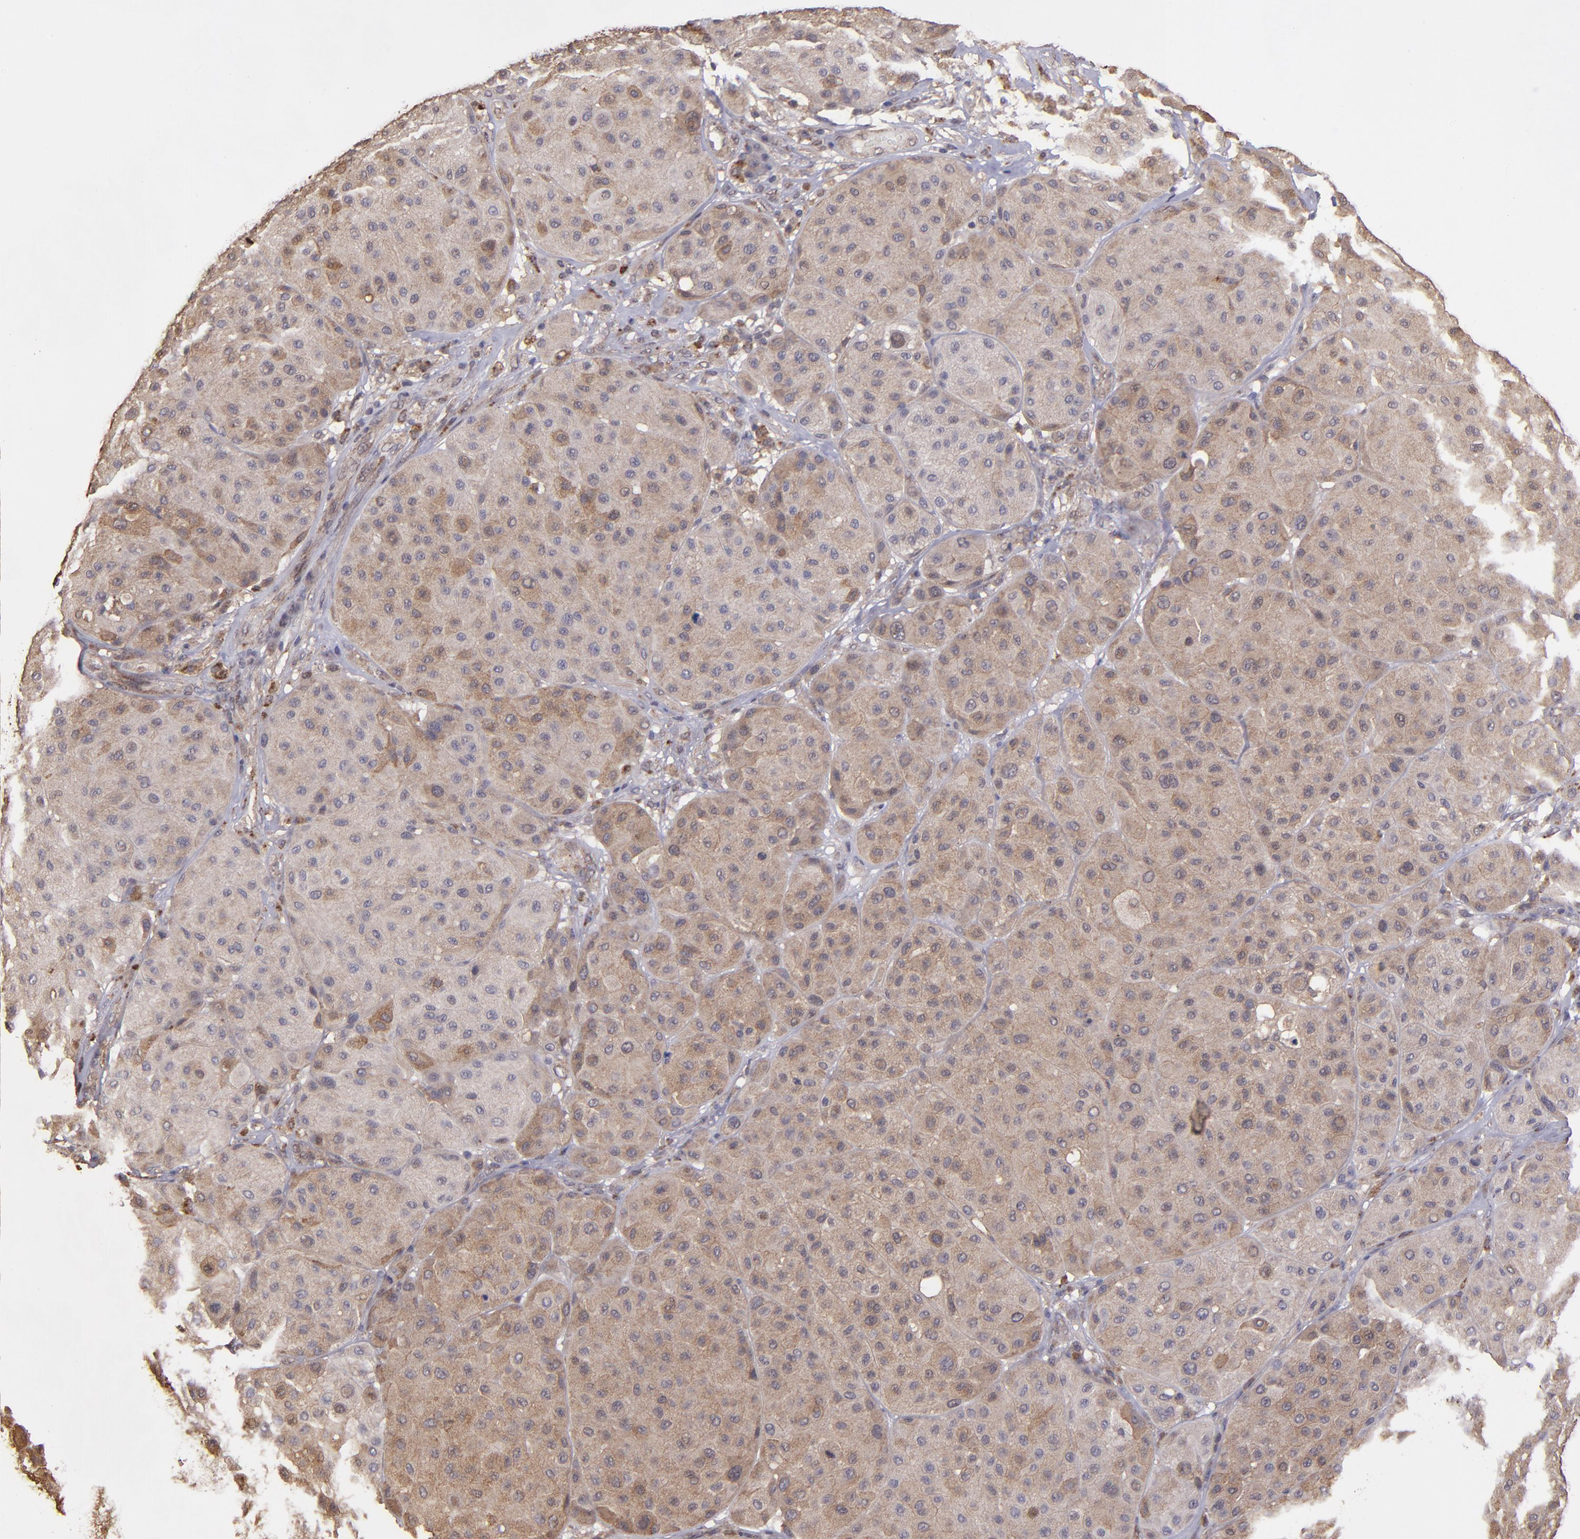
{"staining": {"intensity": "moderate", "quantity": ">75%", "location": "cytoplasmic/membranous"}, "tissue": "melanoma", "cell_type": "Tumor cells", "image_type": "cancer", "snomed": [{"axis": "morphology", "description": "Normal tissue, NOS"}, {"axis": "morphology", "description": "Malignant melanoma, Metastatic site"}, {"axis": "topography", "description": "Skin"}], "caption": "Immunohistochemistry staining of malignant melanoma (metastatic site), which exhibits medium levels of moderate cytoplasmic/membranous staining in about >75% of tumor cells indicating moderate cytoplasmic/membranous protein positivity. The staining was performed using DAB (brown) for protein detection and nuclei were counterstained in hematoxylin (blue).", "gene": "SIPA1L1", "patient": {"sex": "male", "age": 41}}